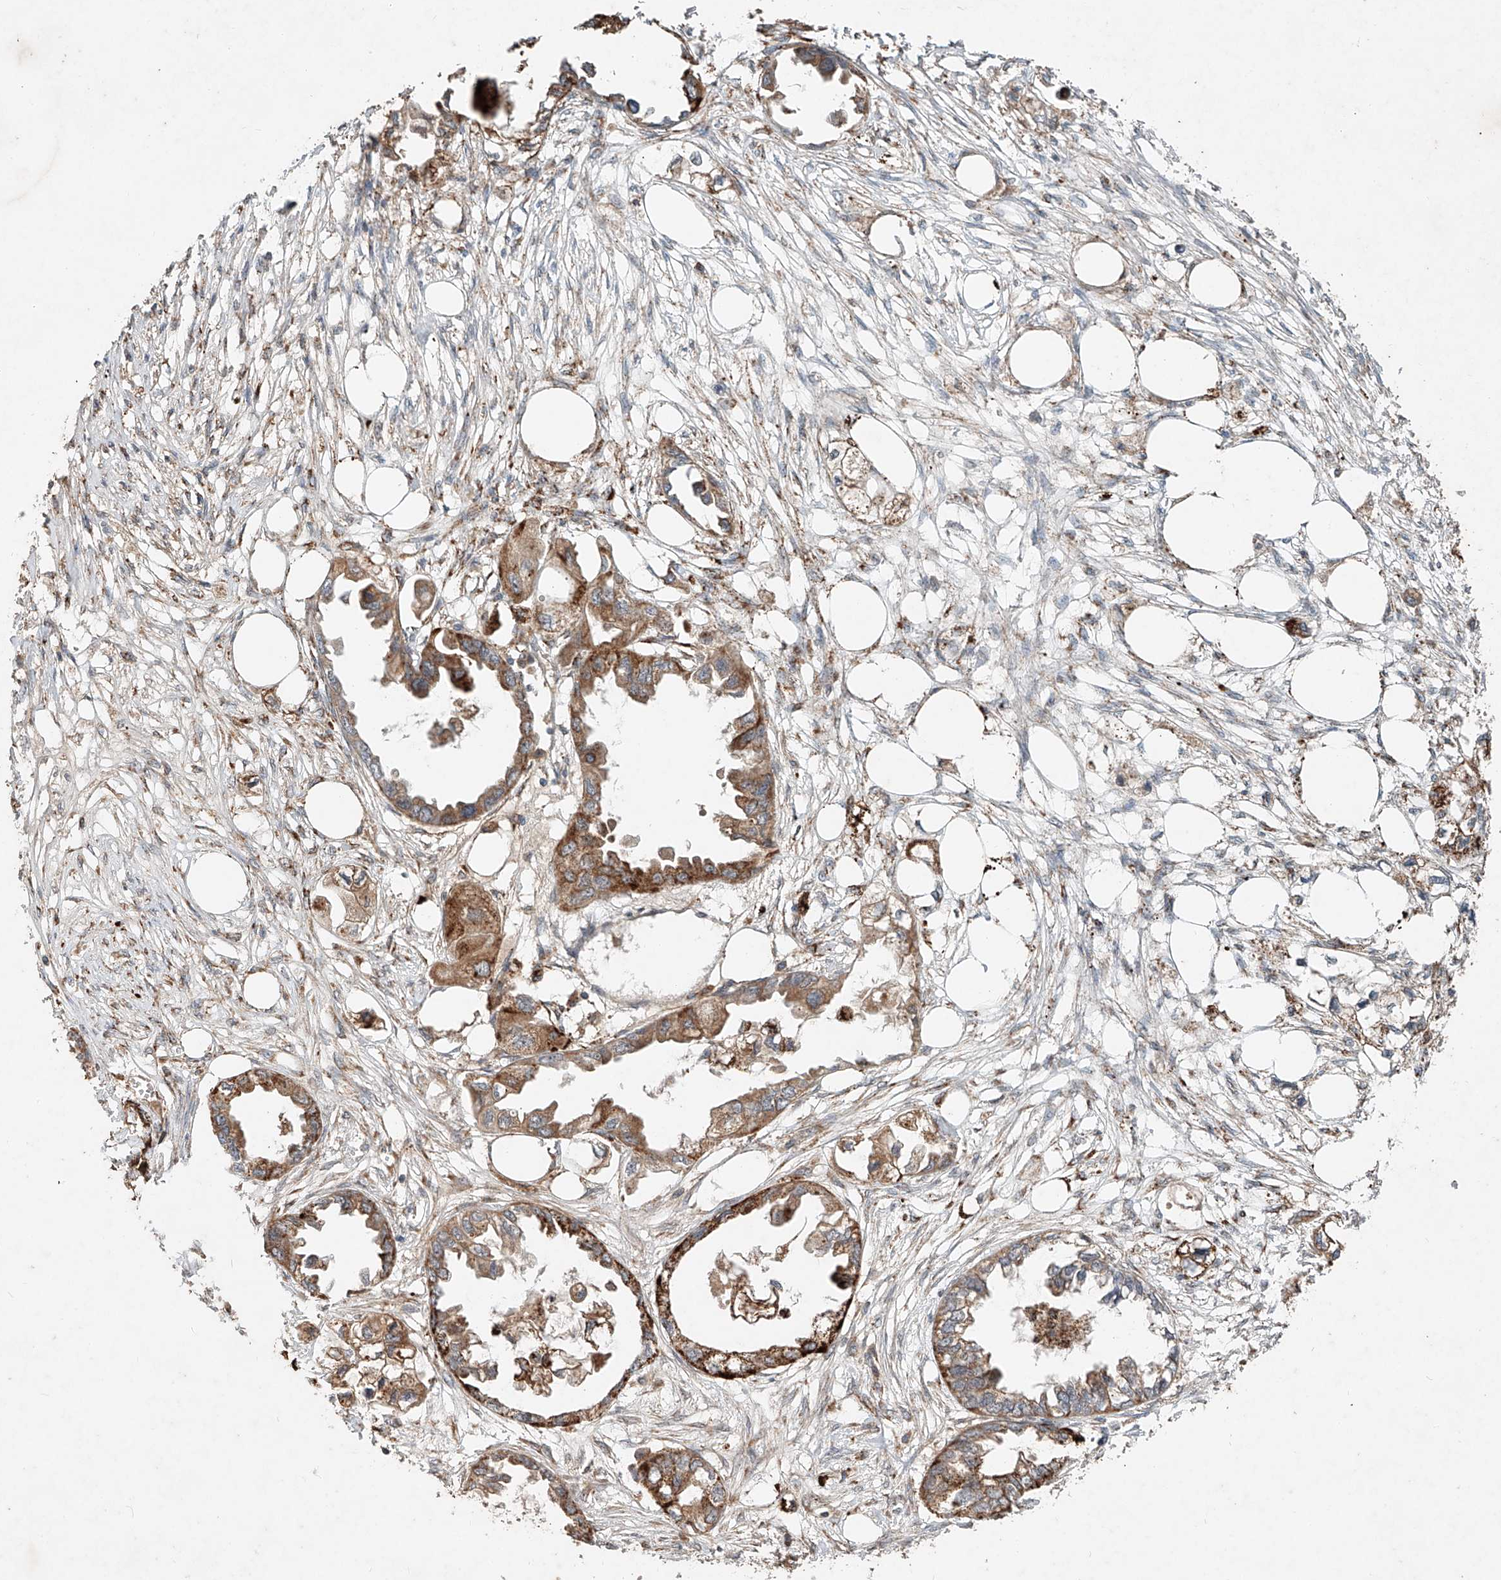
{"staining": {"intensity": "moderate", "quantity": ">75%", "location": "cytoplasmic/membranous"}, "tissue": "endometrial cancer", "cell_type": "Tumor cells", "image_type": "cancer", "snomed": [{"axis": "morphology", "description": "Adenocarcinoma, NOS"}, {"axis": "morphology", "description": "Adenocarcinoma, metastatic, NOS"}, {"axis": "topography", "description": "Adipose tissue"}, {"axis": "topography", "description": "Endometrium"}], "caption": "Protein staining of metastatic adenocarcinoma (endometrial) tissue reveals moderate cytoplasmic/membranous positivity in about >75% of tumor cells.", "gene": "IER5", "patient": {"sex": "female", "age": 67}}